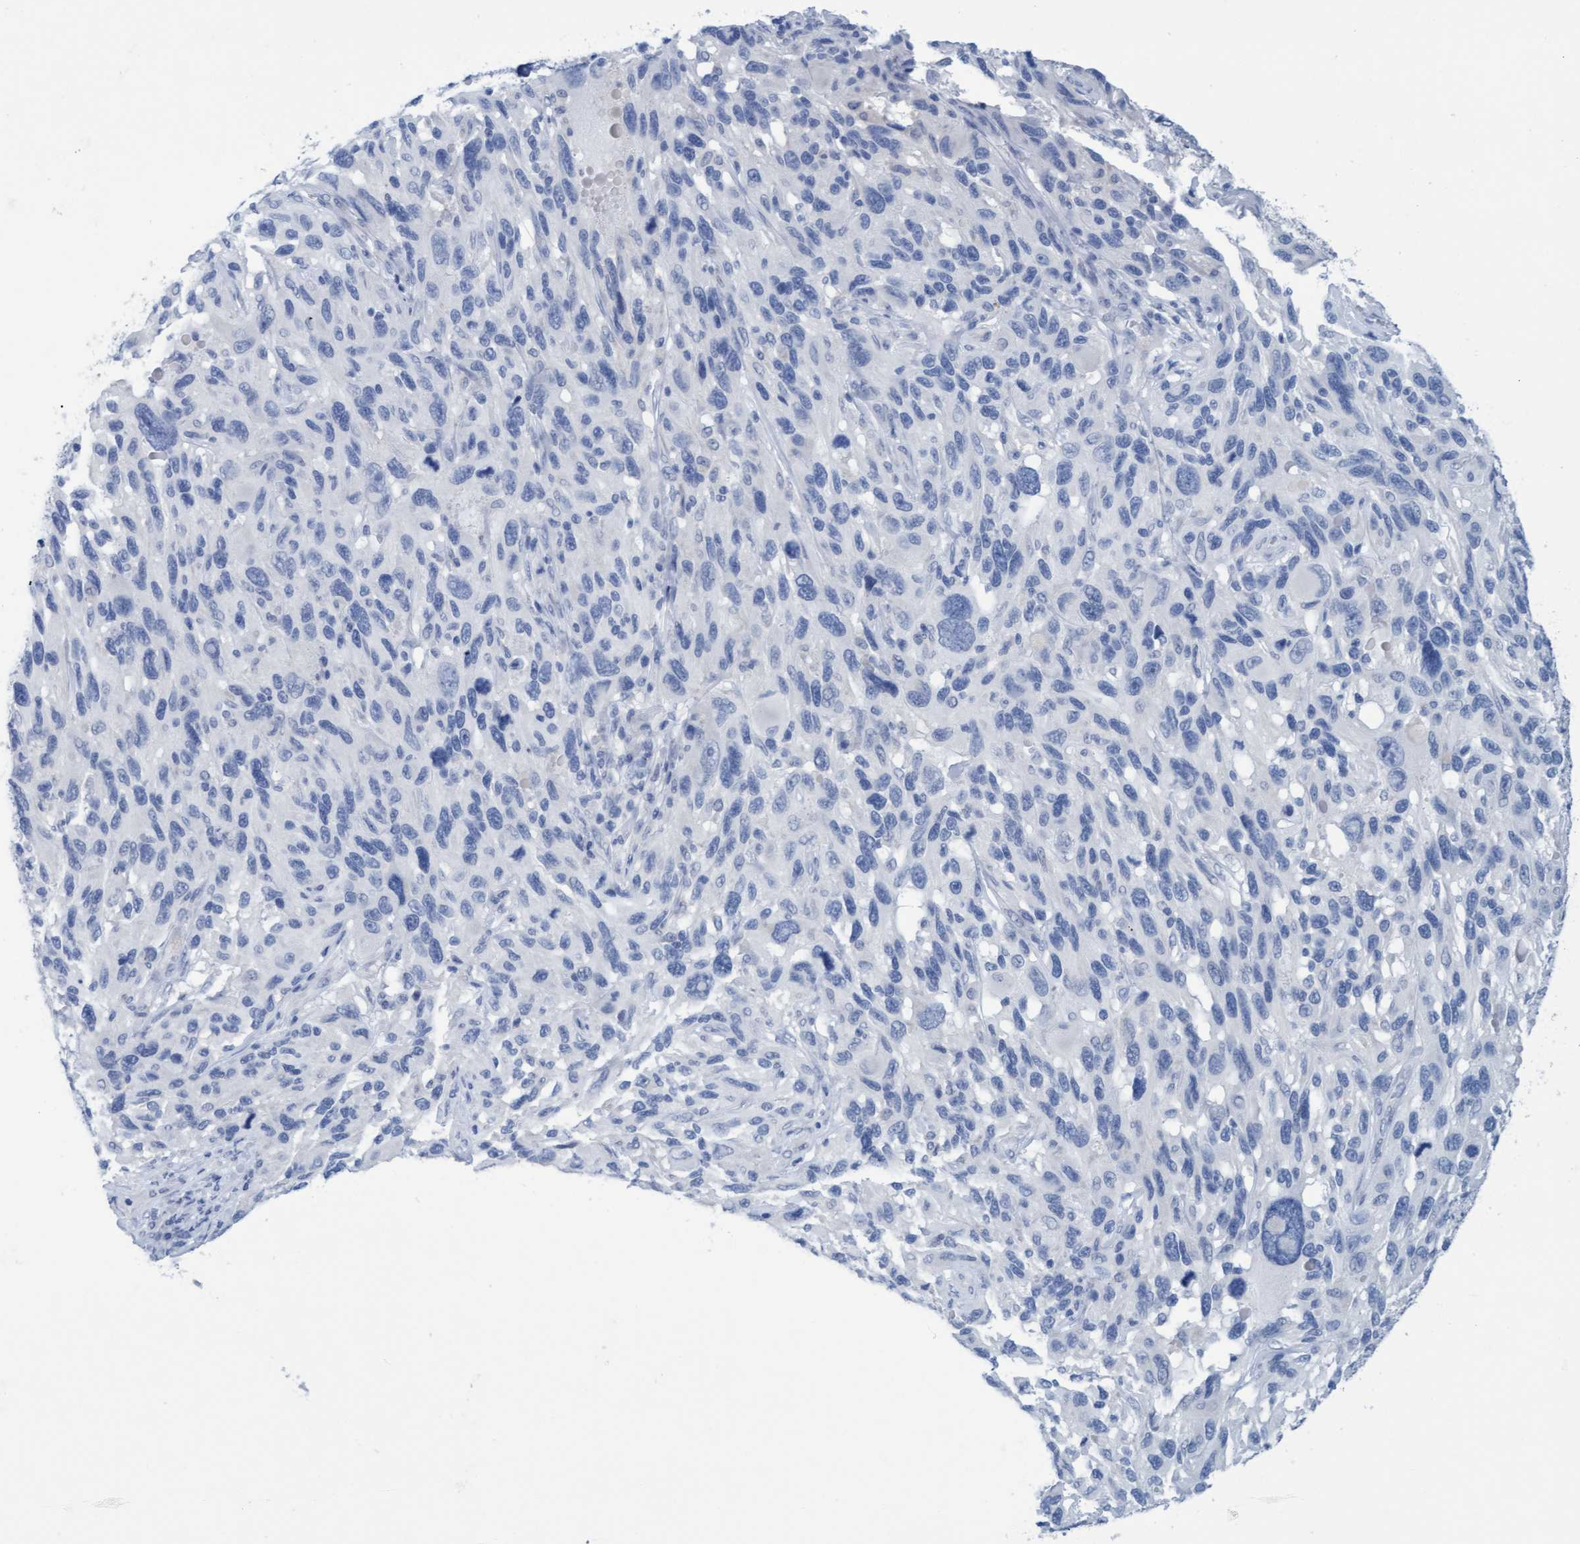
{"staining": {"intensity": "negative", "quantity": "none", "location": "none"}, "tissue": "melanoma", "cell_type": "Tumor cells", "image_type": "cancer", "snomed": [{"axis": "morphology", "description": "Malignant melanoma, NOS"}, {"axis": "topography", "description": "Skin"}], "caption": "Immunohistochemistry image of neoplastic tissue: human melanoma stained with DAB (3,3'-diaminobenzidine) demonstrates no significant protein expression in tumor cells.", "gene": "SSTR3", "patient": {"sex": "male", "age": 53}}